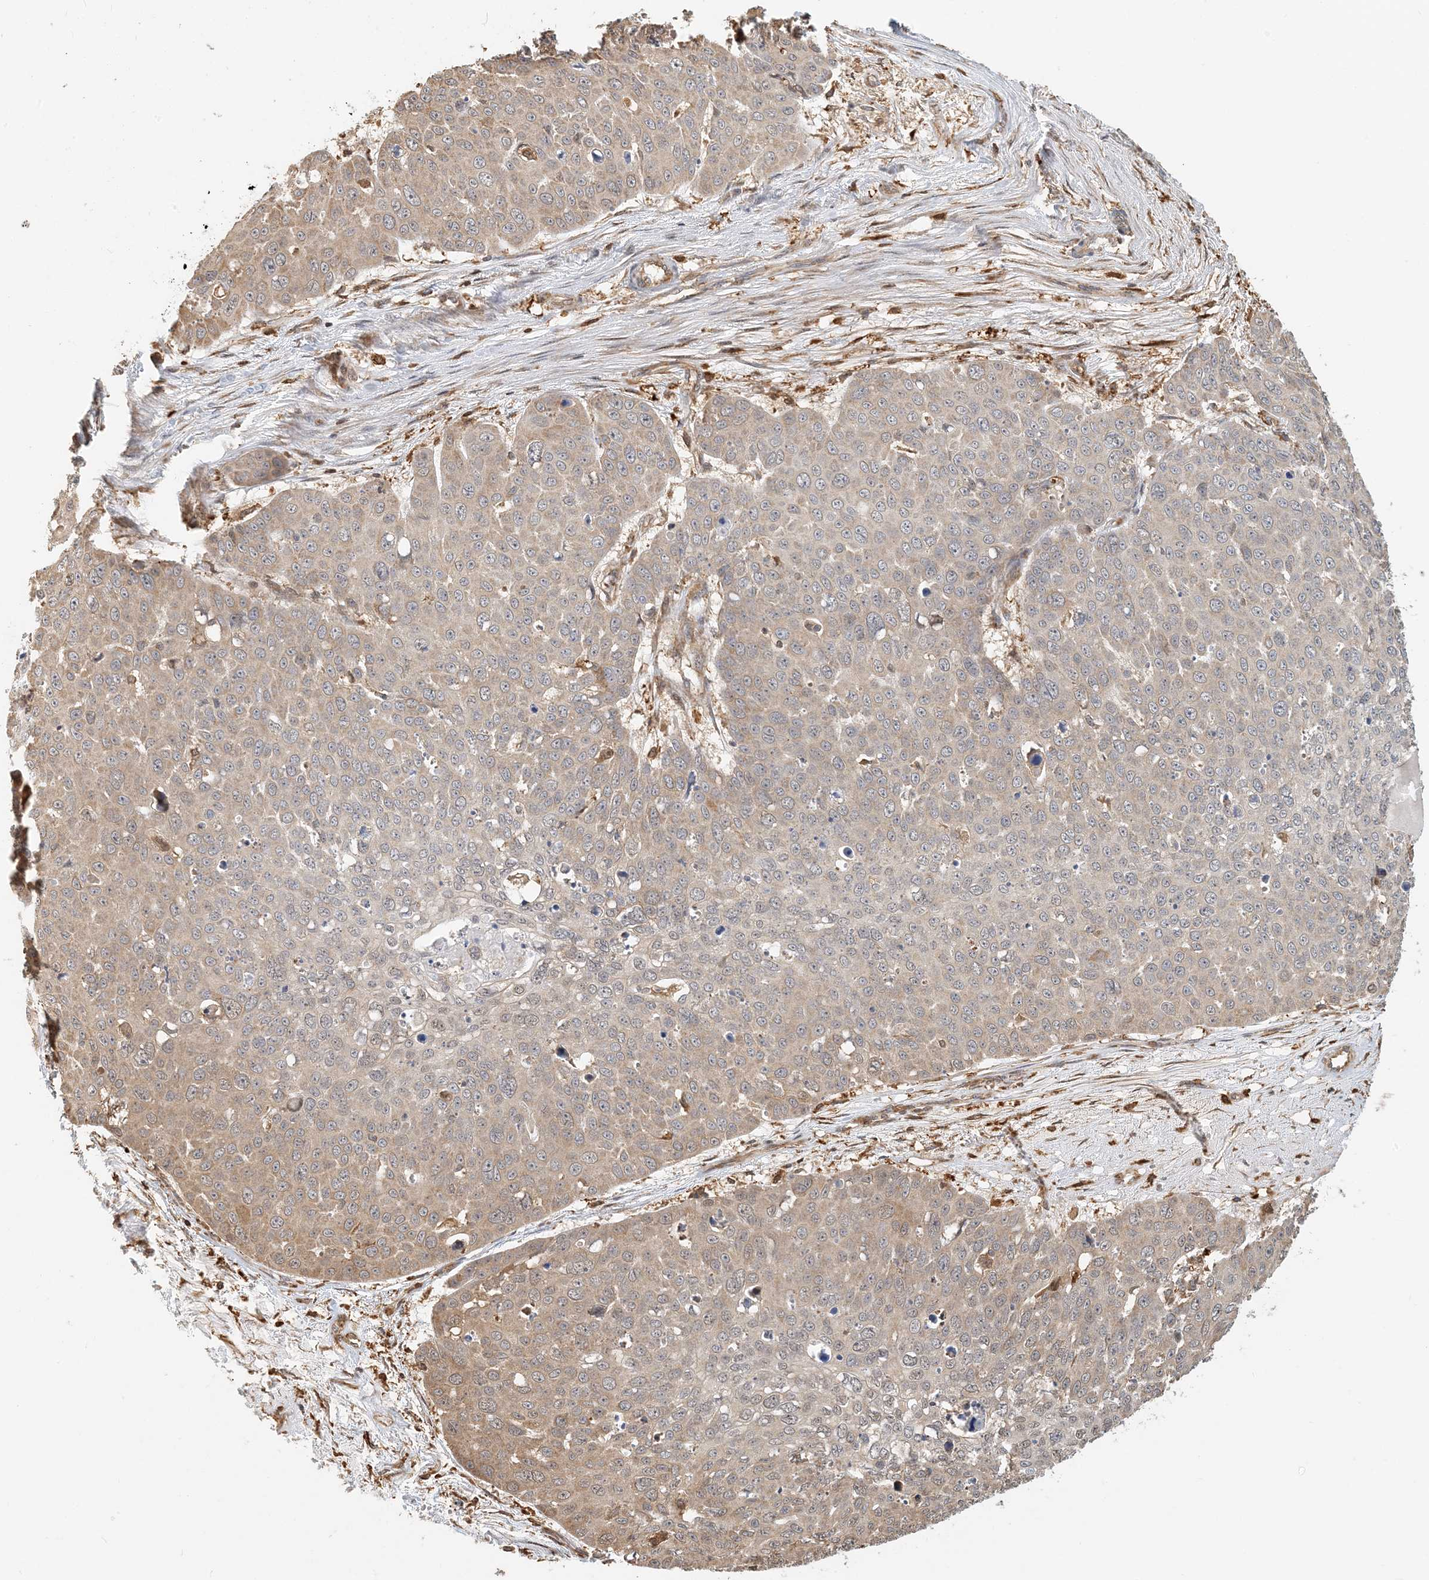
{"staining": {"intensity": "weak", "quantity": "25%-75%", "location": "cytoplasmic/membranous"}, "tissue": "skin cancer", "cell_type": "Tumor cells", "image_type": "cancer", "snomed": [{"axis": "morphology", "description": "Squamous cell carcinoma, NOS"}, {"axis": "topography", "description": "Skin"}], "caption": "Immunohistochemical staining of human squamous cell carcinoma (skin) reveals low levels of weak cytoplasmic/membranous protein expression in about 25%-75% of tumor cells.", "gene": "HNMT", "patient": {"sex": "male", "age": 71}}